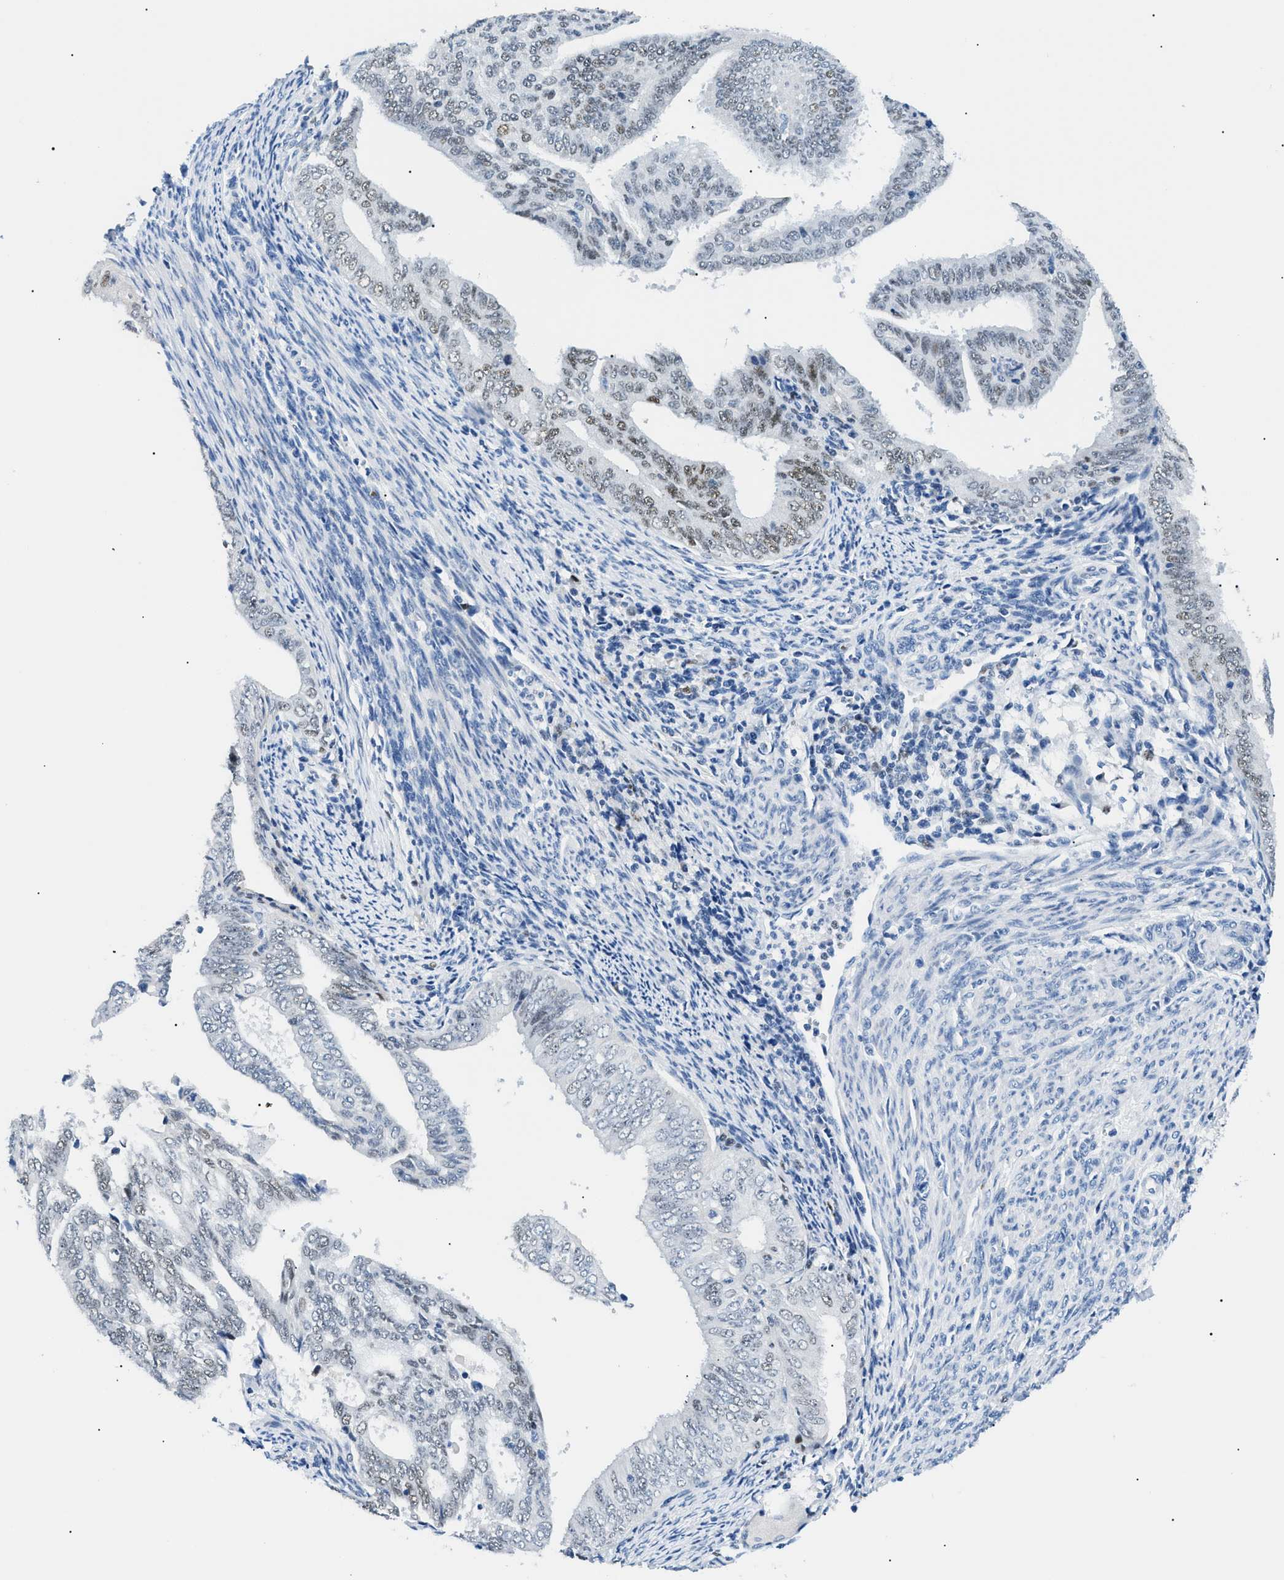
{"staining": {"intensity": "moderate", "quantity": "25%-75%", "location": "nuclear"}, "tissue": "endometrial cancer", "cell_type": "Tumor cells", "image_type": "cancer", "snomed": [{"axis": "morphology", "description": "Adenocarcinoma, NOS"}, {"axis": "topography", "description": "Endometrium"}], "caption": "Protein staining of endometrial cancer (adenocarcinoma) tissue displays moderate nuclear staining in about 25%-75% of tumor cells.", "gene": "SMARCC1", "patient": {"sex": "female", "age": 58}}